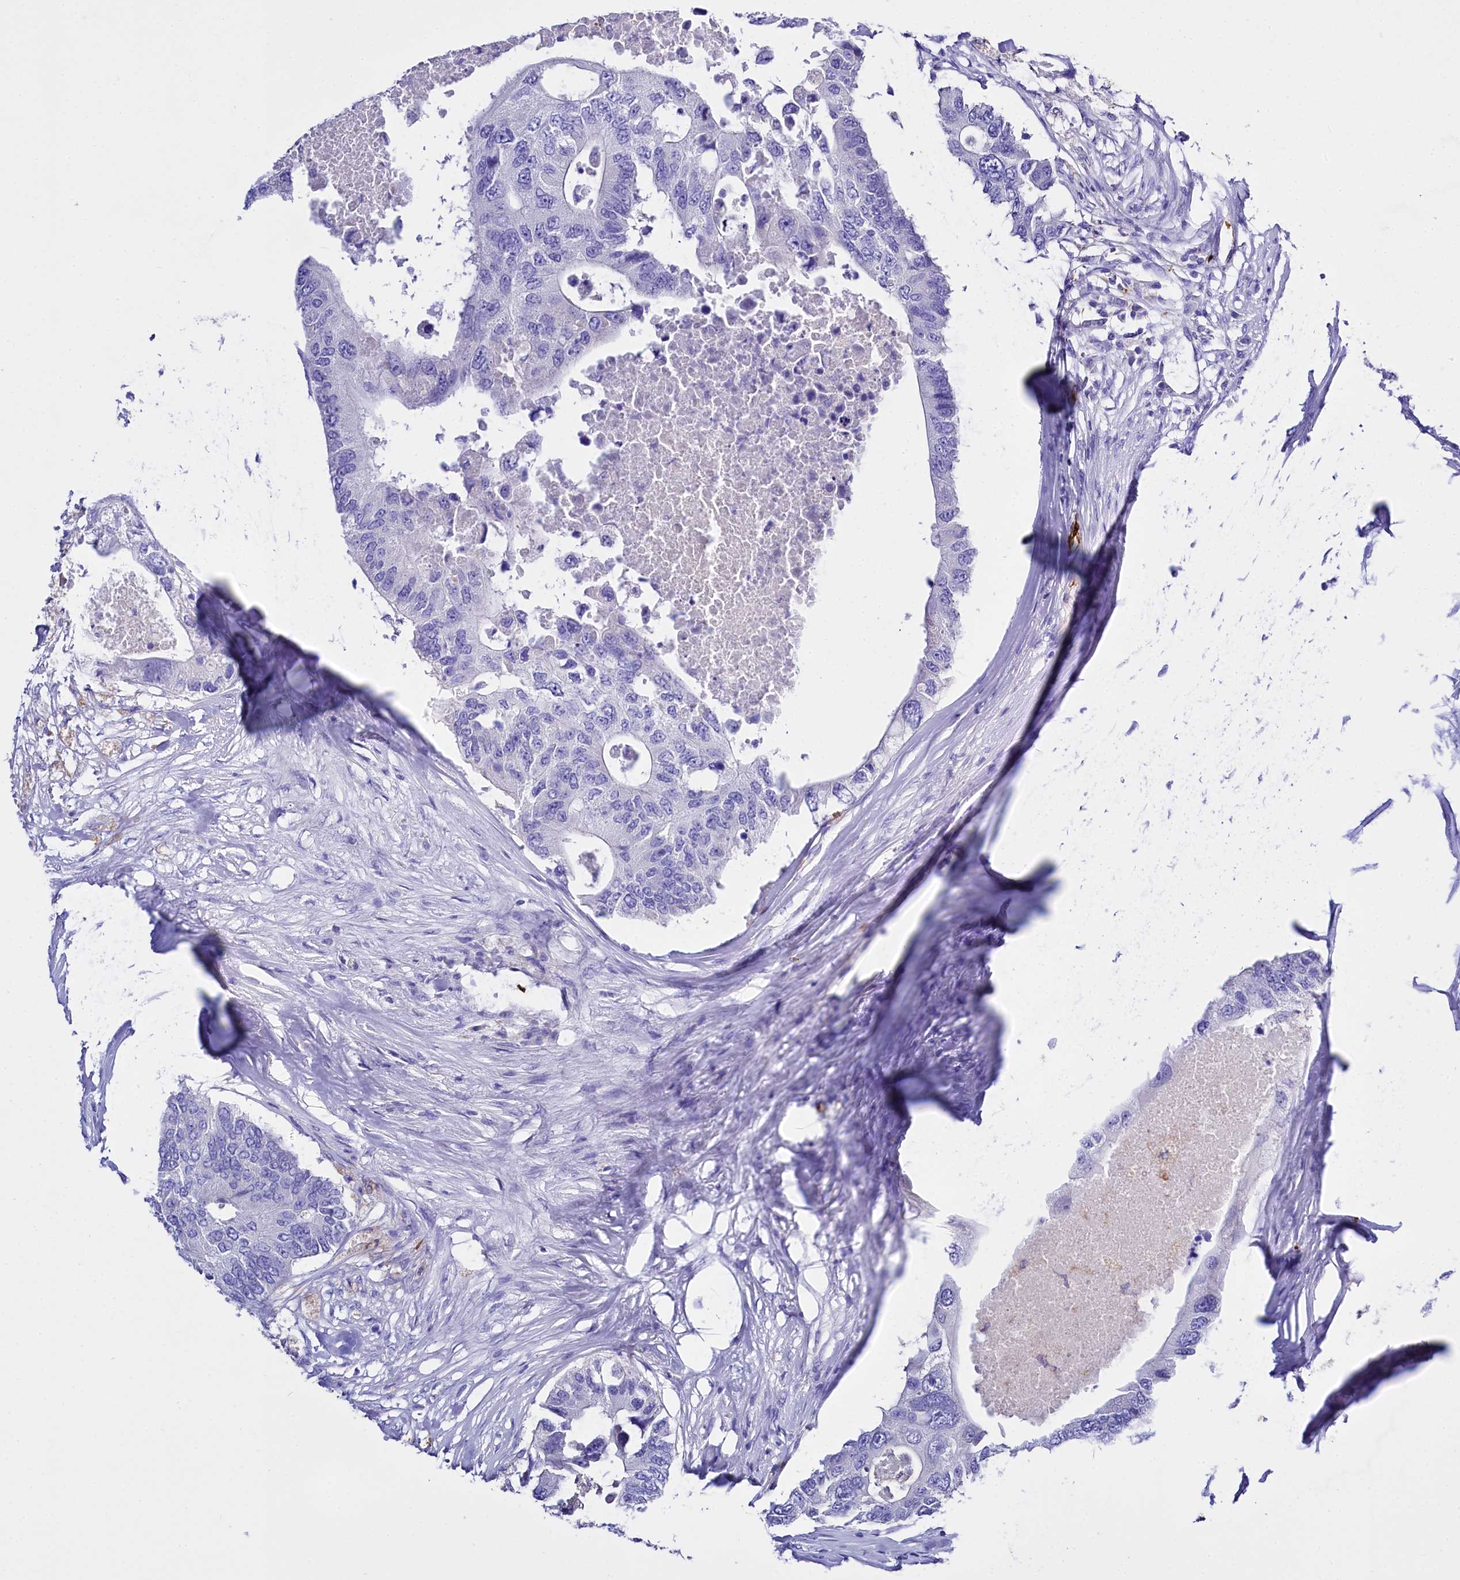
{"staining": {"intensity": "negative", "quantity": "none", "location": "none"}, "tissue": "colorectal cancer", "cell_type": "Tumor cells", "image_type": "cancer", "snomed": [{"axis": "morphology", "description": "Adenocarcinoma, NOS"}, {"axis": "topography", "description": "Colon"}], "caption": "This is a micrograph of immunohistochemistry (IHC) staining of colorectal cancer, which shows no positivity in tumor cells.", "gene": "RPUSD3", "patient": {"sex": "male", "age": 71}}